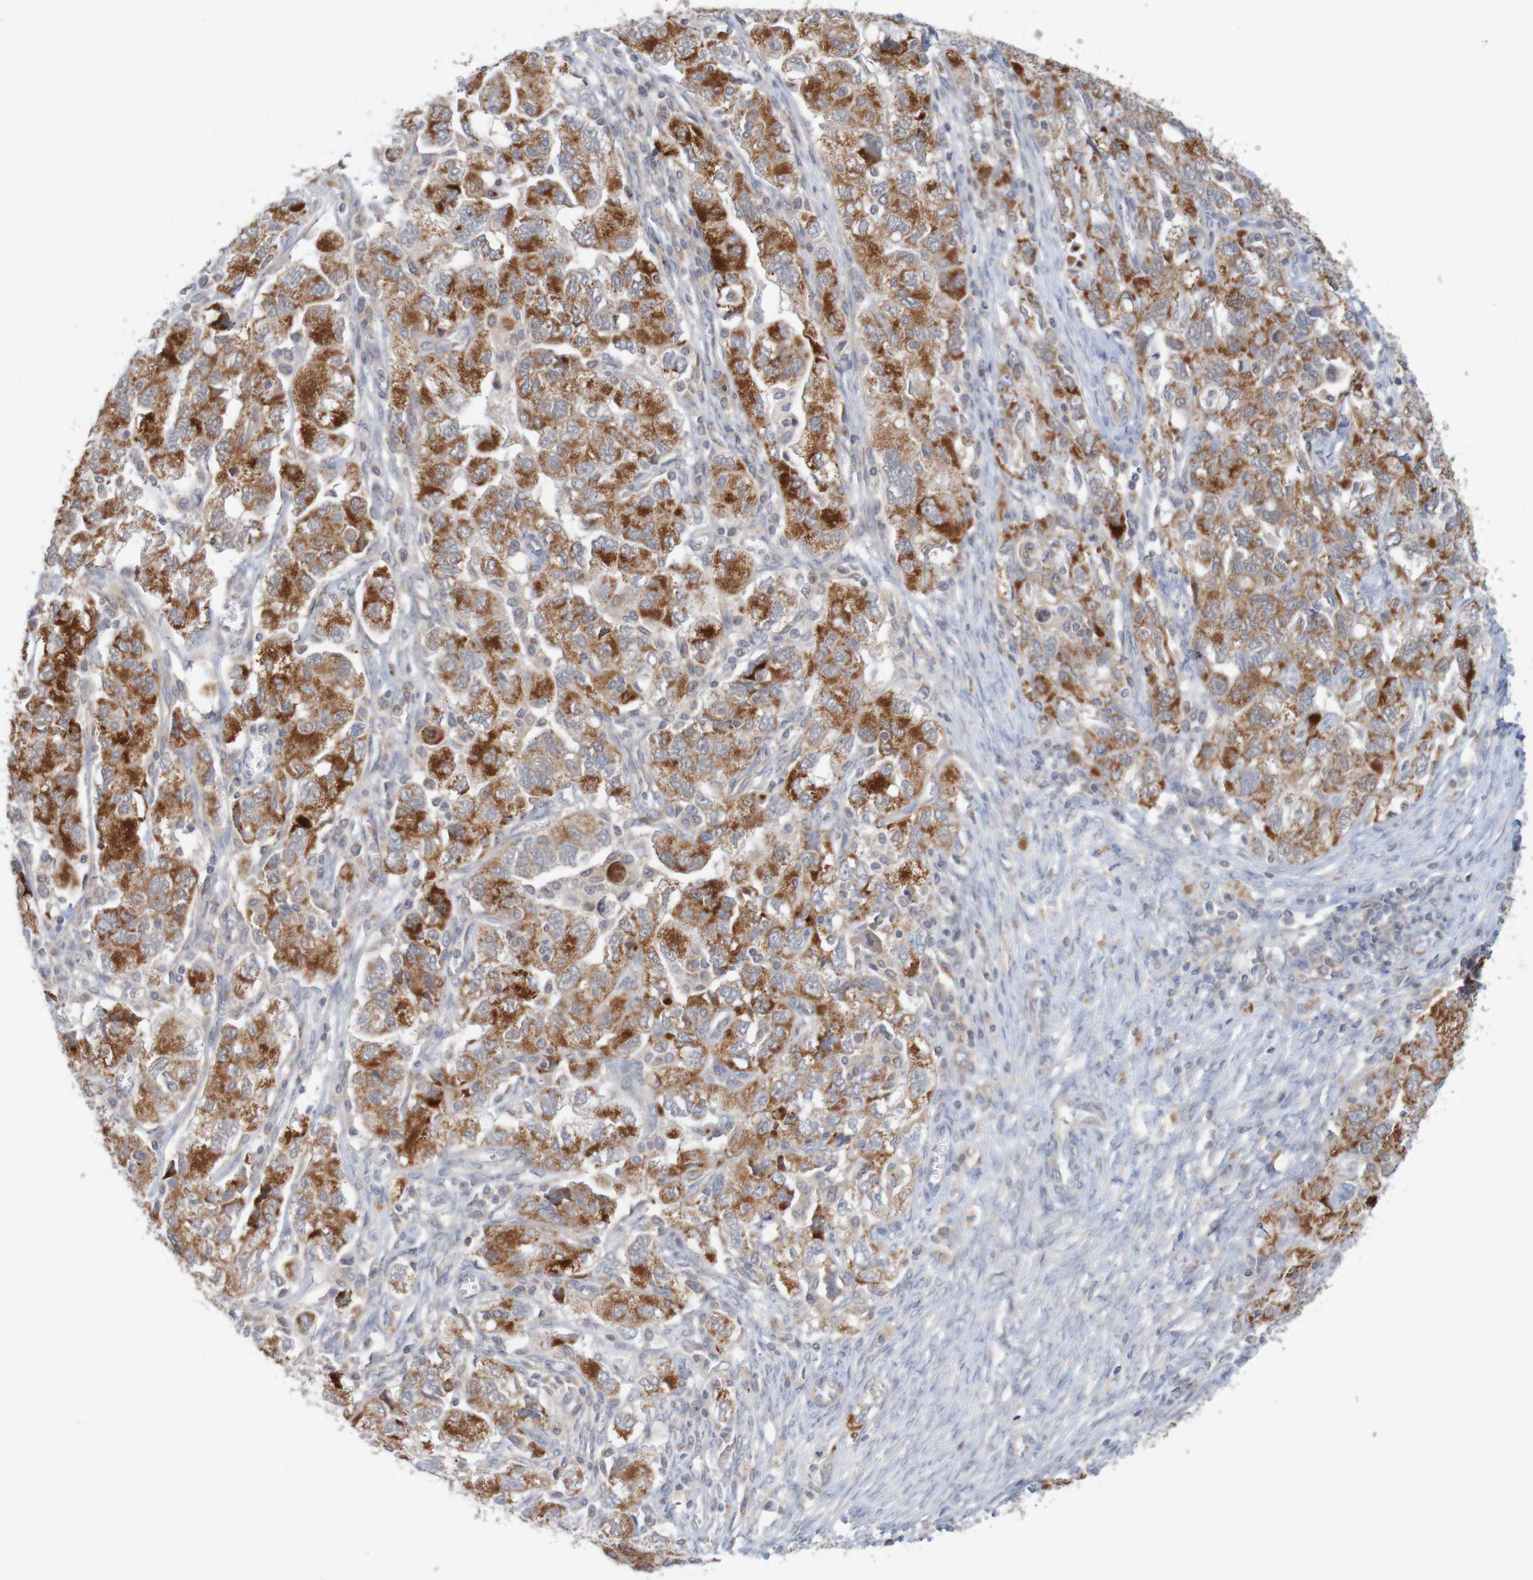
{"staining": {"intensity": "strong", "quantity": ">75%", "location": "nuclear"}, "tissue": "ovarian cancer", "cell_type": "Tumor cells", "image_type": "cancer", "snomed": [{"axis": "morphology", "description": "Carcinoma, NOS"}, {"axis": "morphology", "description": "Cystadenocarcinoma, serous, NOS"}, {"axis": "topography", "description": "Ovary"}], "caption": "About >75% of tumor cells in serous cystadenocarcinoma (ovarian) exhibit strong nuclear protein staining as visualized by brown immunohistochemical staining.", "gene": "NAV2", "patient": {"sex": "female", "age": 69}}